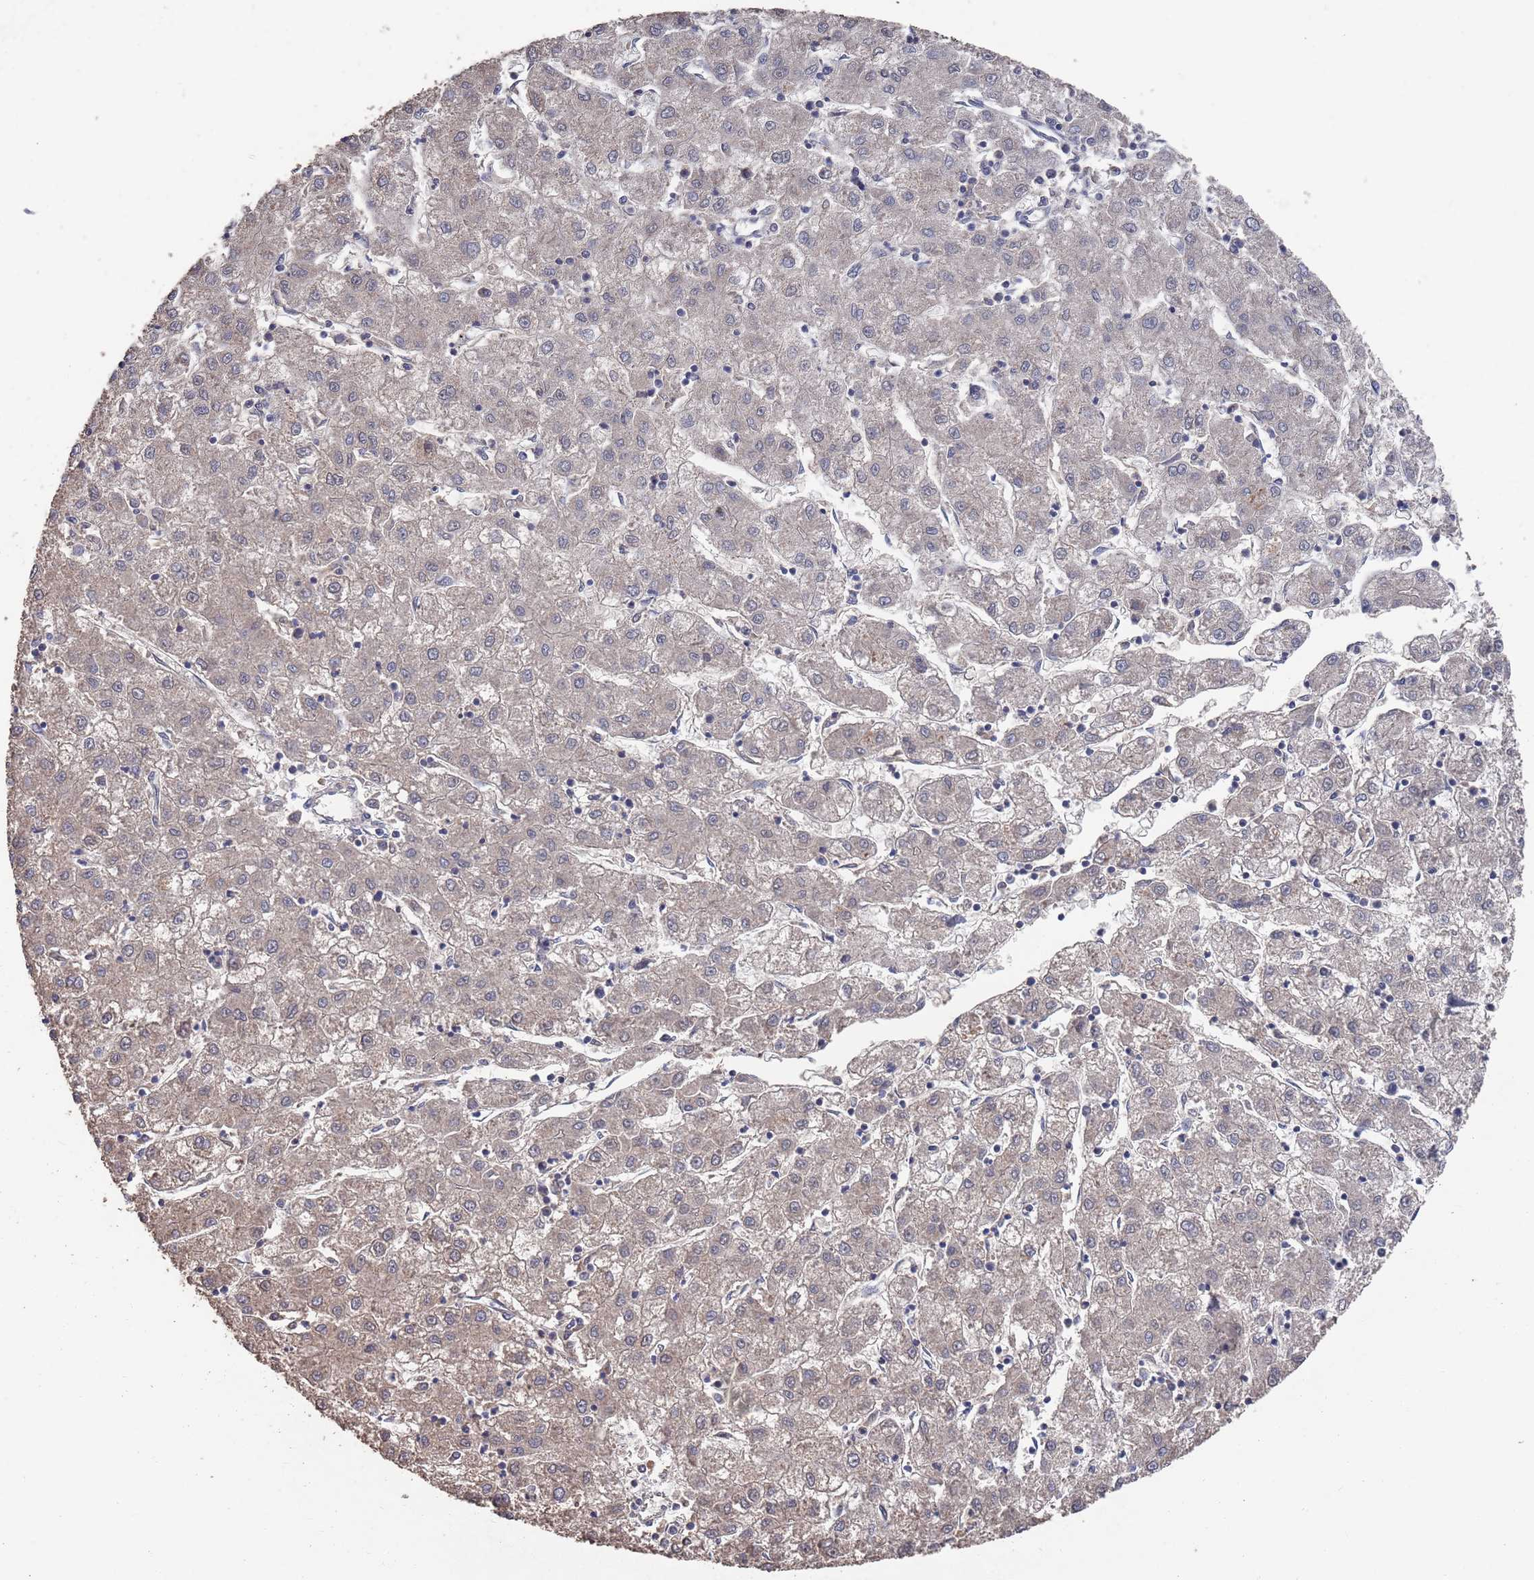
{"staining": {"intensity": "negative", "quantity": "none", "location": "none"}, "tissue": "liver cancer", "cell_type": "Tumor cells", "image_type": "cancer", "snomed": [{"axis": "morphology", "description": "Carcinoma, Hepatocellular, NOS"}, {"axis": "topography", "description": "Liver"}], "caption": "DAB immunohistochemical staining of liver cancer (hepatocellular carcinoma) exhibits no significant staining in tumor cells. Nuclei are stained in blue.", "gene": "BTBD18", "patient": {"sex": "male", "age": 72}}